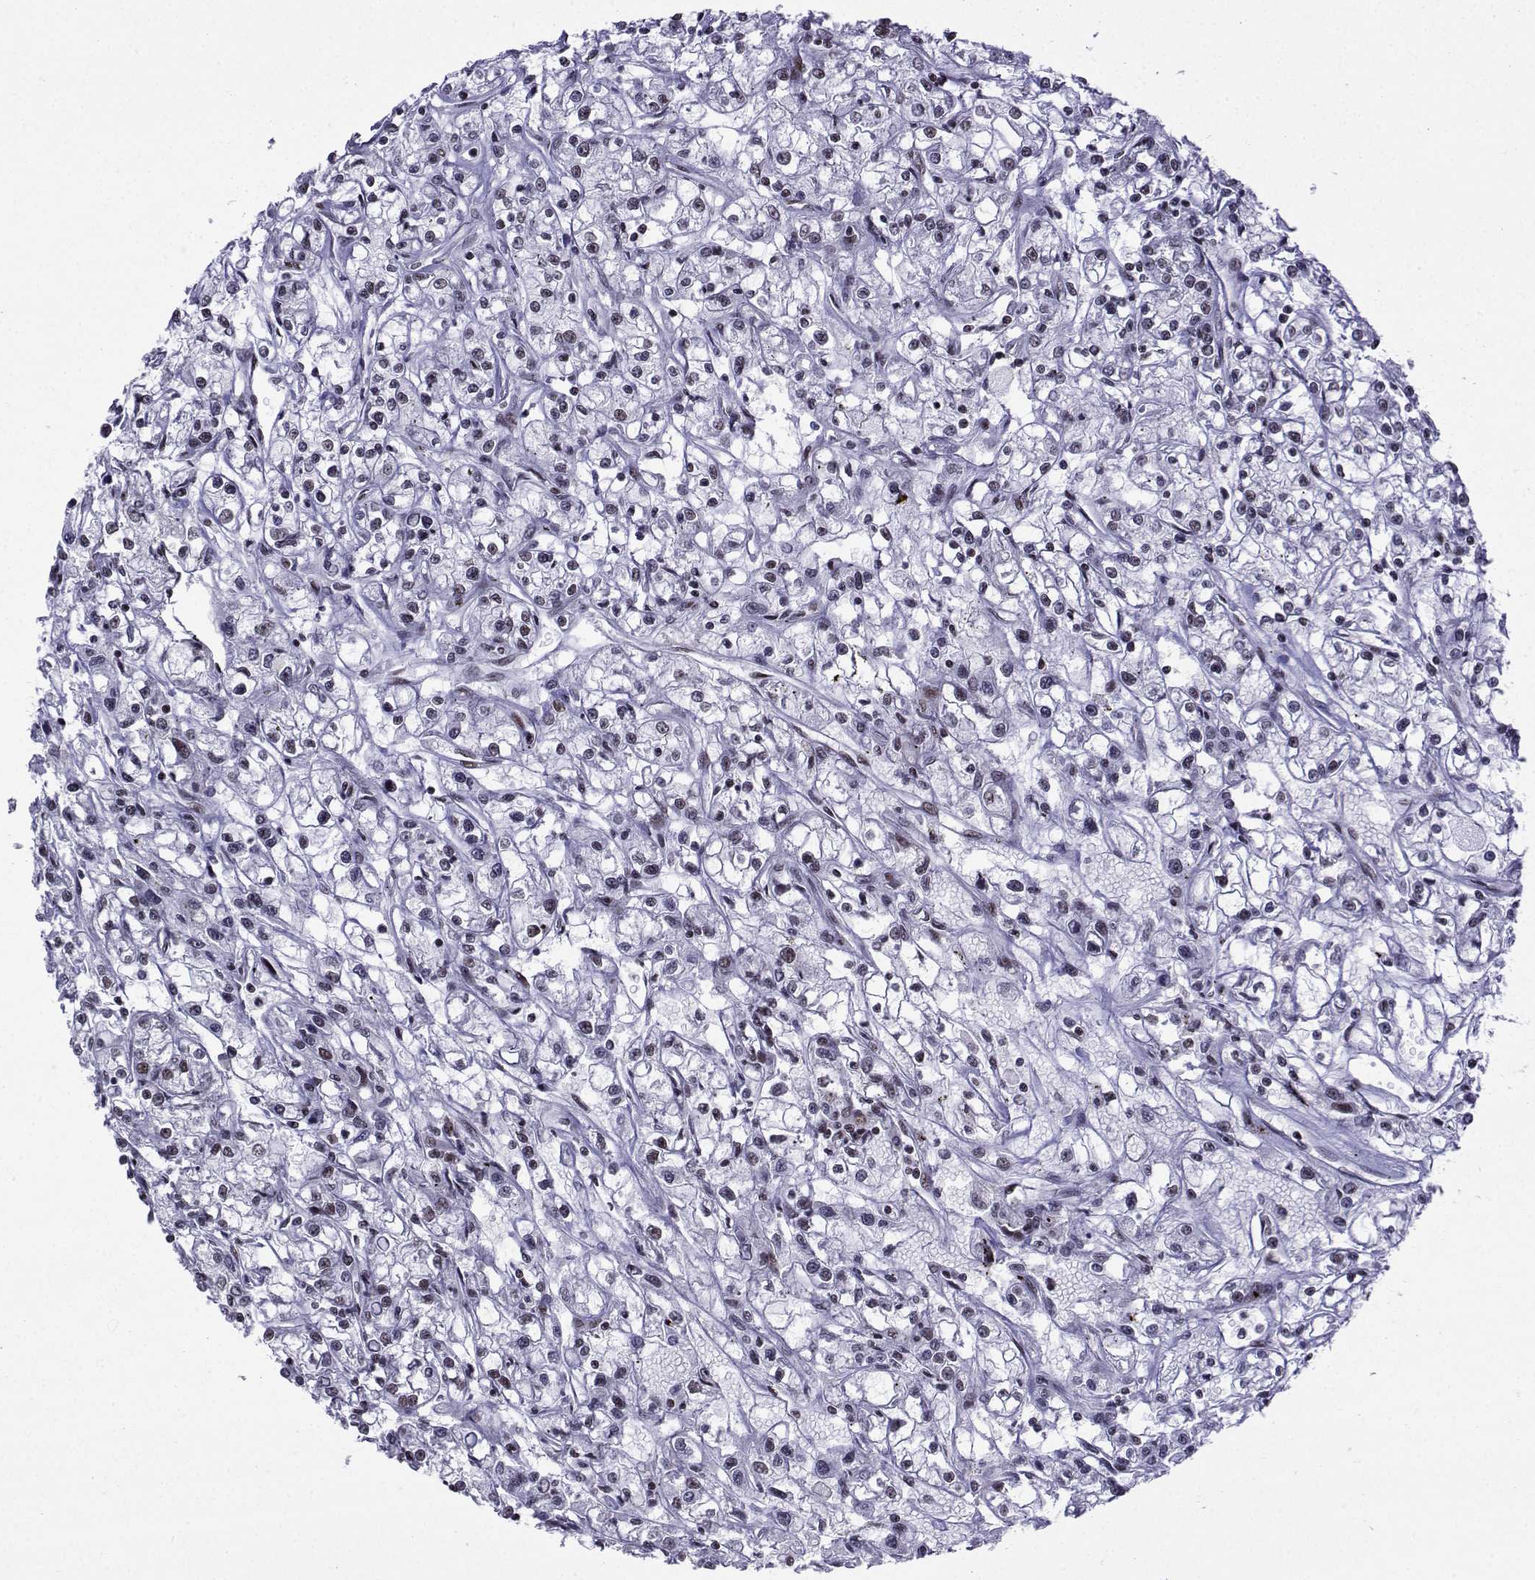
{"staining": {"intensity": "negative", "quantity": "none", "location": "none"}, "tissue": "renal cancer", "cell_type": "Tumor cells", "image_type": "cancer", "snomed": [{"axis": "morphology", "description": "Adenocarcinoma, NOS"}, {"axis": "topography", "description": "Kidney"}], "caption": "This is an immunohistochemistry (IHC) histopathology image of human adenocarcinoma (renal). There is no staining in tumor cells.", "gene": "SNRPB2", "patient": {"sex": "female", "age": 59}}